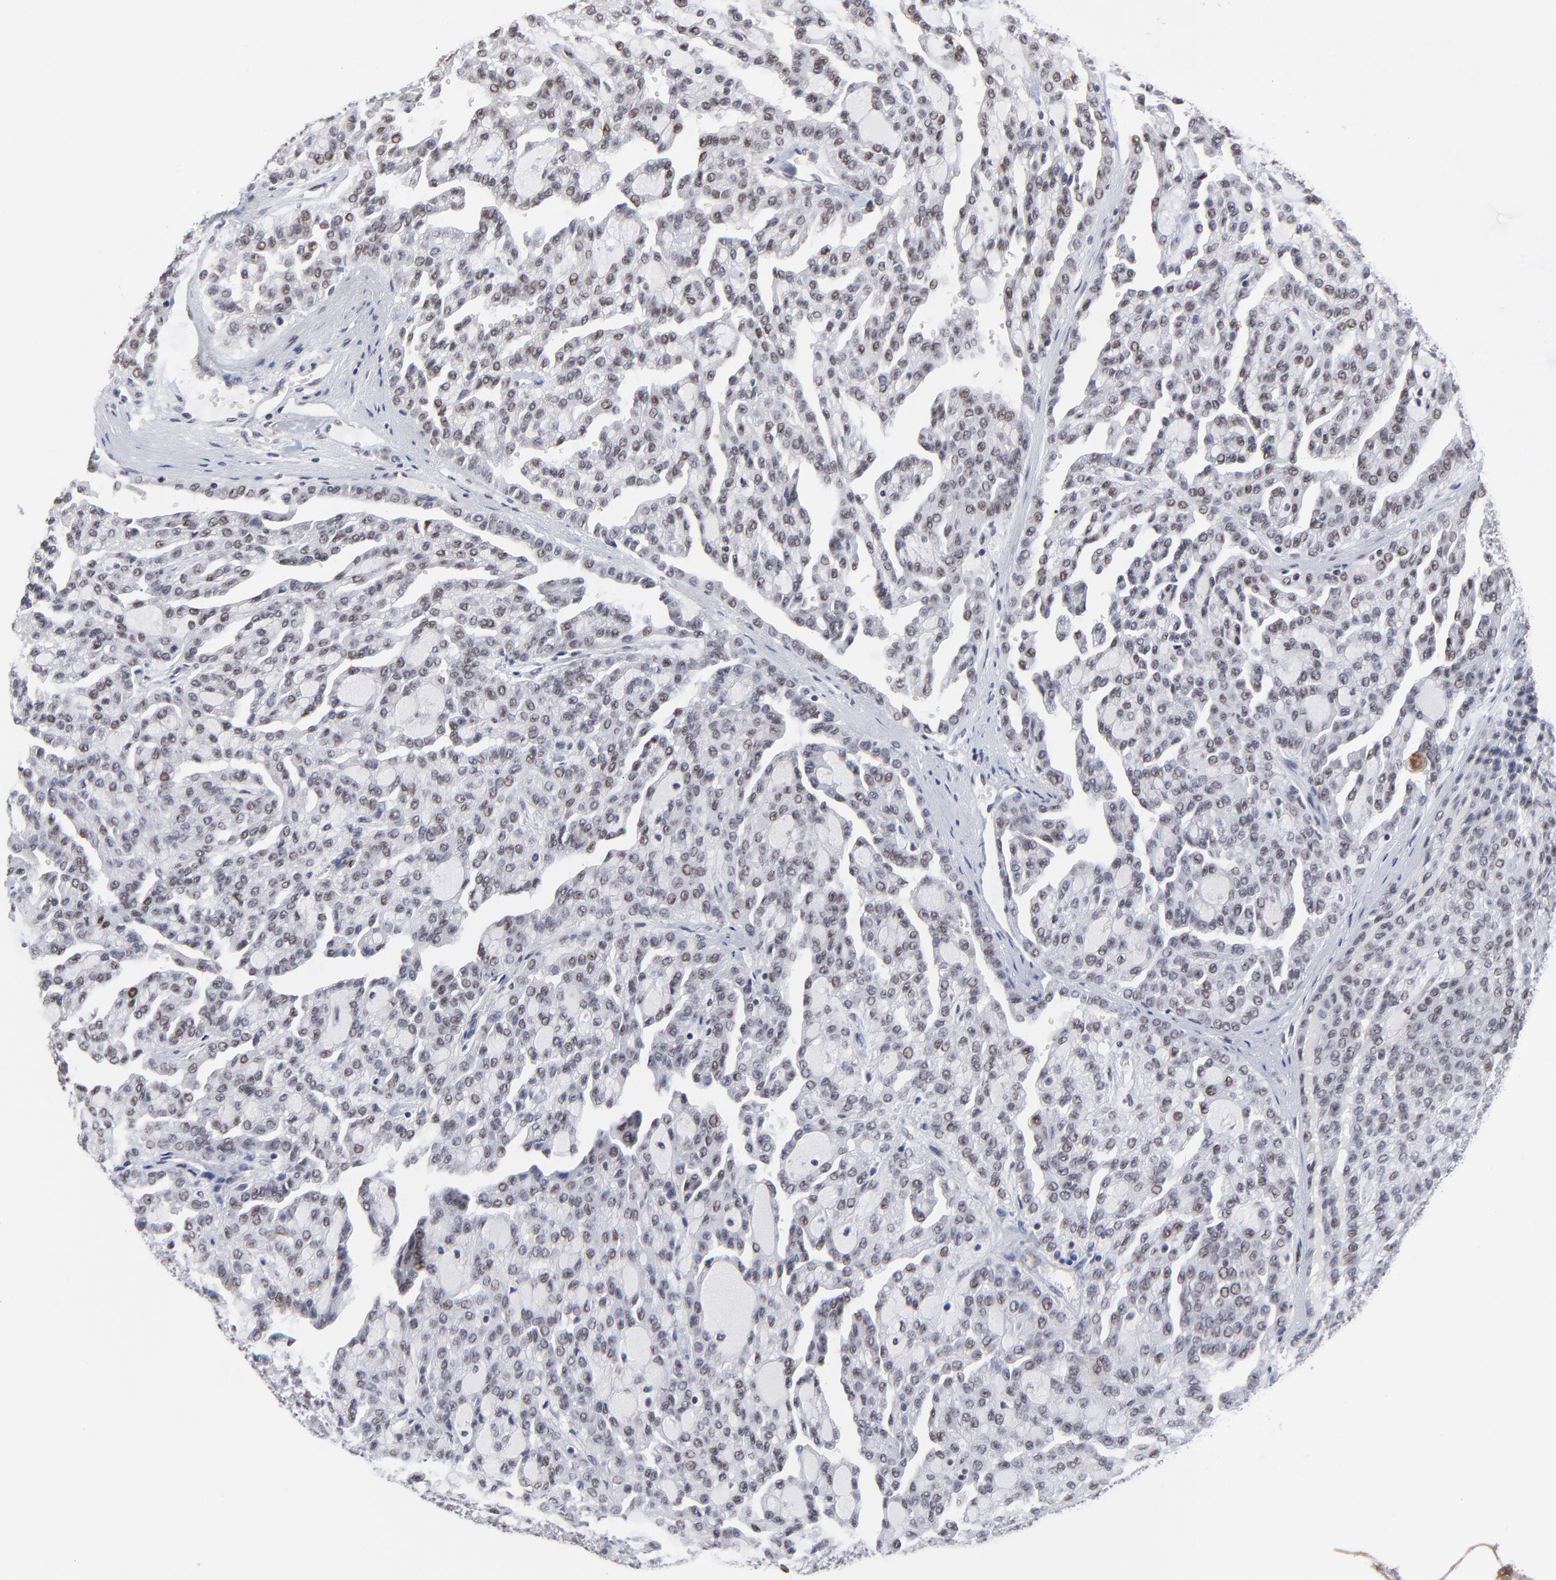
{"staining": {"intensity": "weak", "quantity": "25%-75%", "location": "nuclear"}, "tissue": "renal cancer", "cell_type": "Tumor cells", "image_type": "cancer", "snomed": [{"axis": "morphology", "description": "Adenocarcinoma, NOS"}, {"axis": "topography", "description": "Kidney"}], "caption": "Immunohistochemical staining of renal cancer (adenocarcinoma) reveals low levels of weak nuclear positivity in approximately 25%-75% of tumor cells.", "gene": "OGFOD1", "patient": {"sex": "male", "age": 63}}